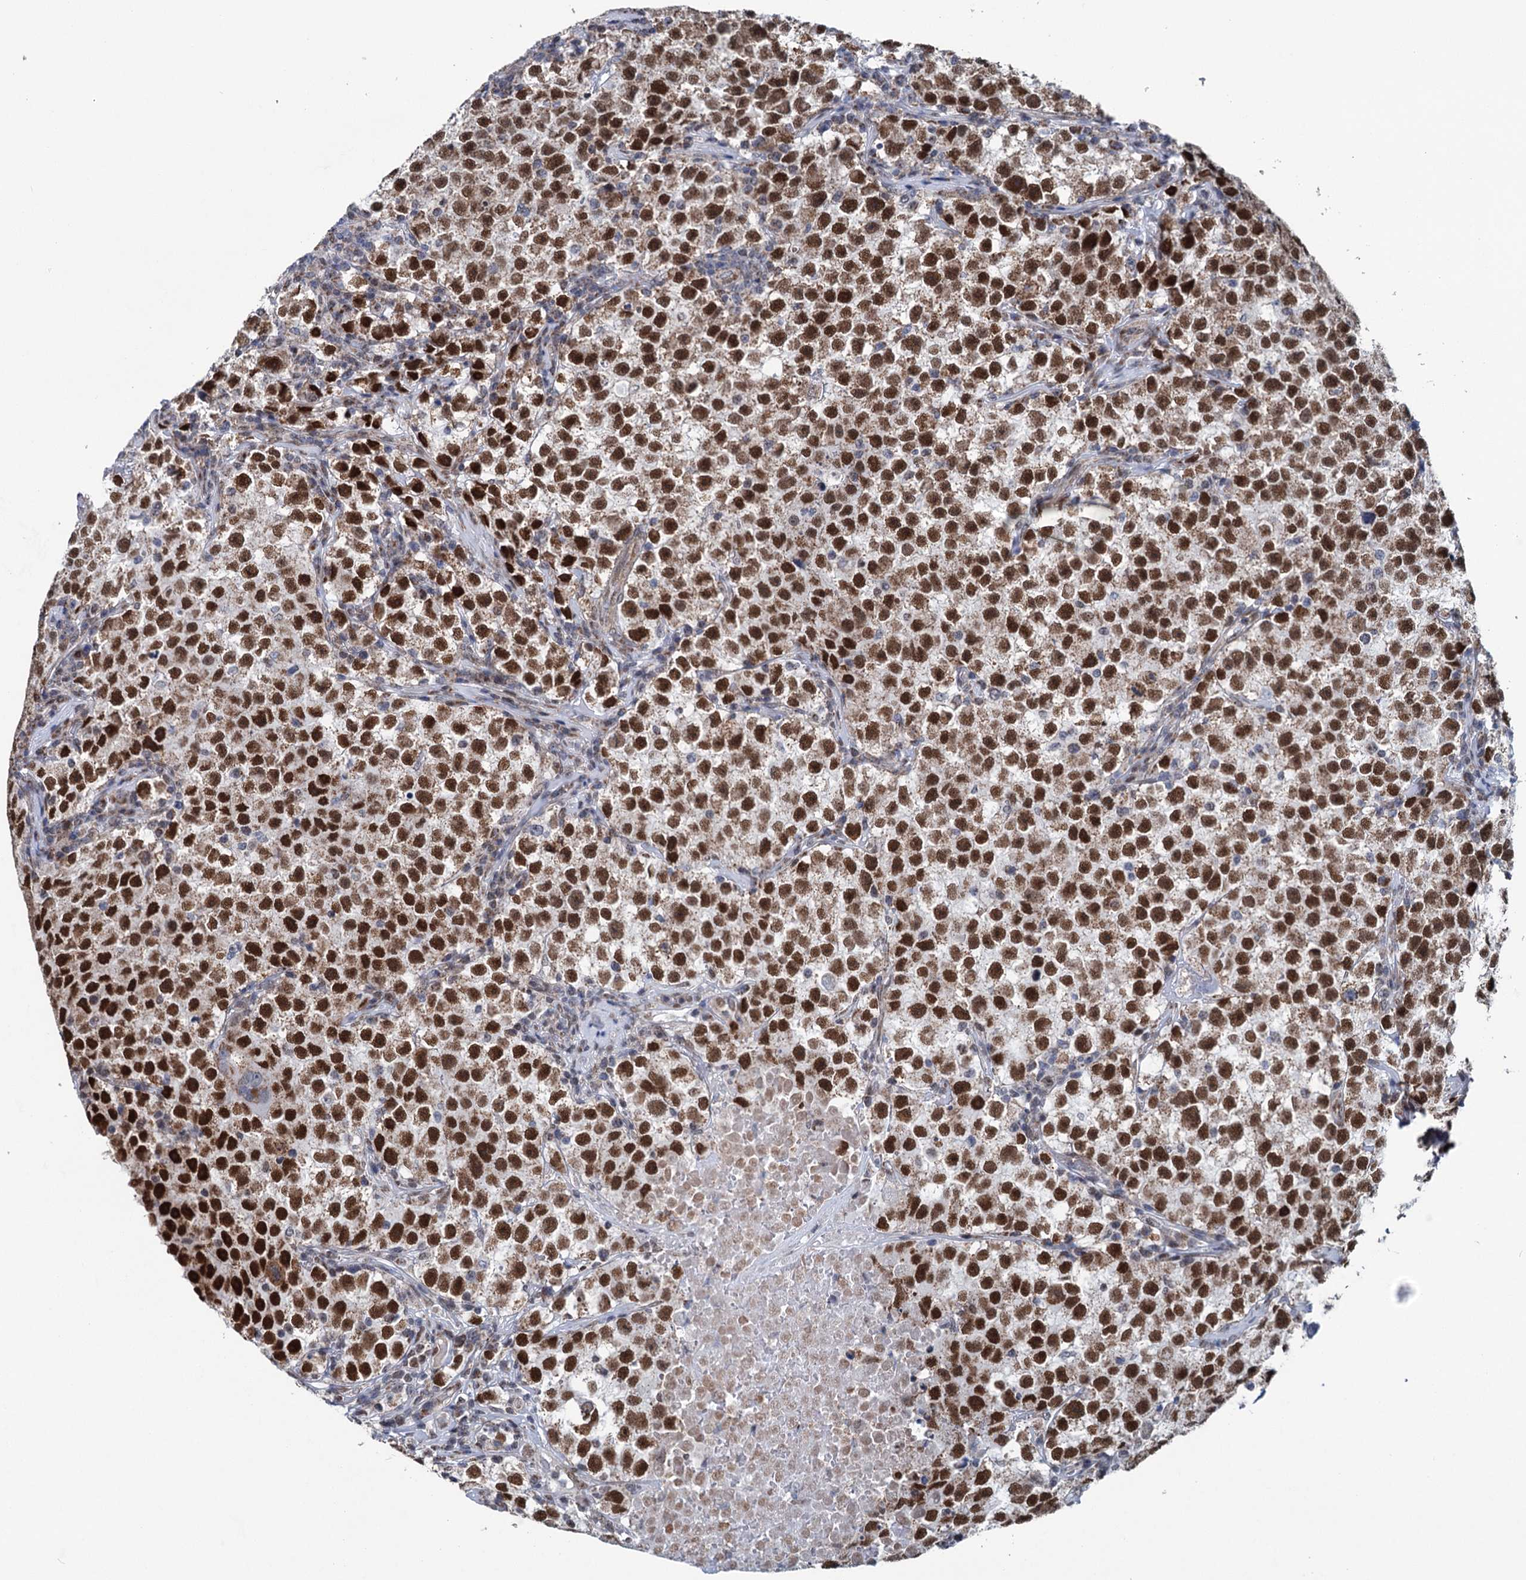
{"staining": {"intensity": "strong", "quantity": ">75%", "location": "cytoplasmic/membranous,nuclear"}, "tissue": "testis cancer", "cell_type": "Tumor cells", "image_type": "cancer", "snomed": [{"axis": "morphology", "description": "Seminoma, NOS"}, {"axis": "topography", "description": "Testis"}], "caption": "The photomicrograph exhibits staining of seminoma (testis), revealing strong cytoplasmic/membranous and nuclear protein staining (brown color) within tumor cells. Using DAB (3,3'-diaminobenzidine) (brown) and hematoxylin (blue) stains, captured at high magnification using brightfield microscopy.", "gene": "MORN3", "patient": {"sex": "male", "age": 22}}